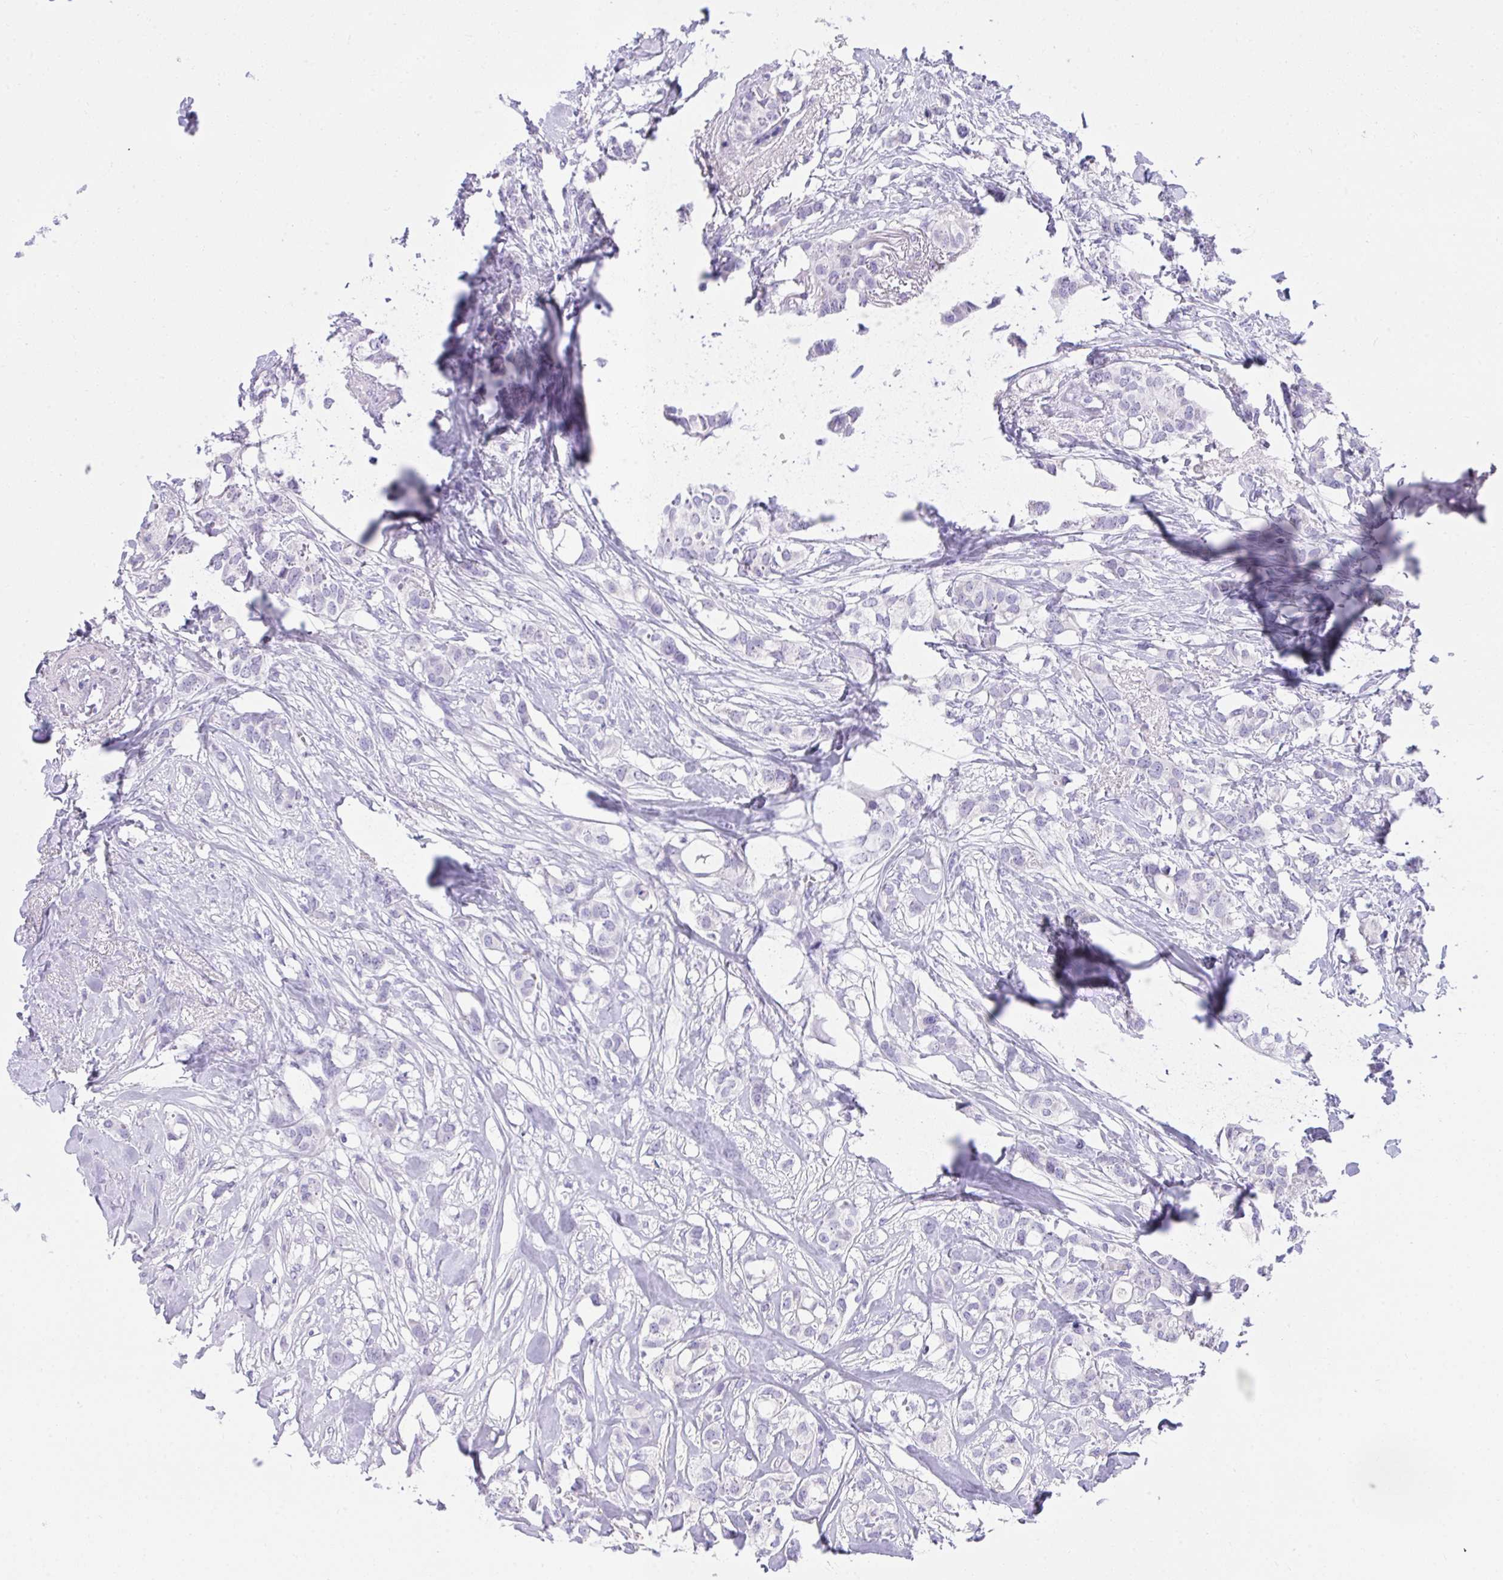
{"staining": {"intensity": "negative", "quantity": "none", "location": "none"}, "tissue": "breast cancer", "cell_type": "Tumor cells", "image_type": "cancer", "snomed": [{"axis": "morphology", "description": "Duct carcinoma"}, {"axis": "topography", "description": "Breast"}], "caption": "Micrograph shows no significant protein positivity in tumor cells of breast invasive ductal carcinoma.", "gene": "KCNN4", "patient": {"sex": "female", "age": 62}}